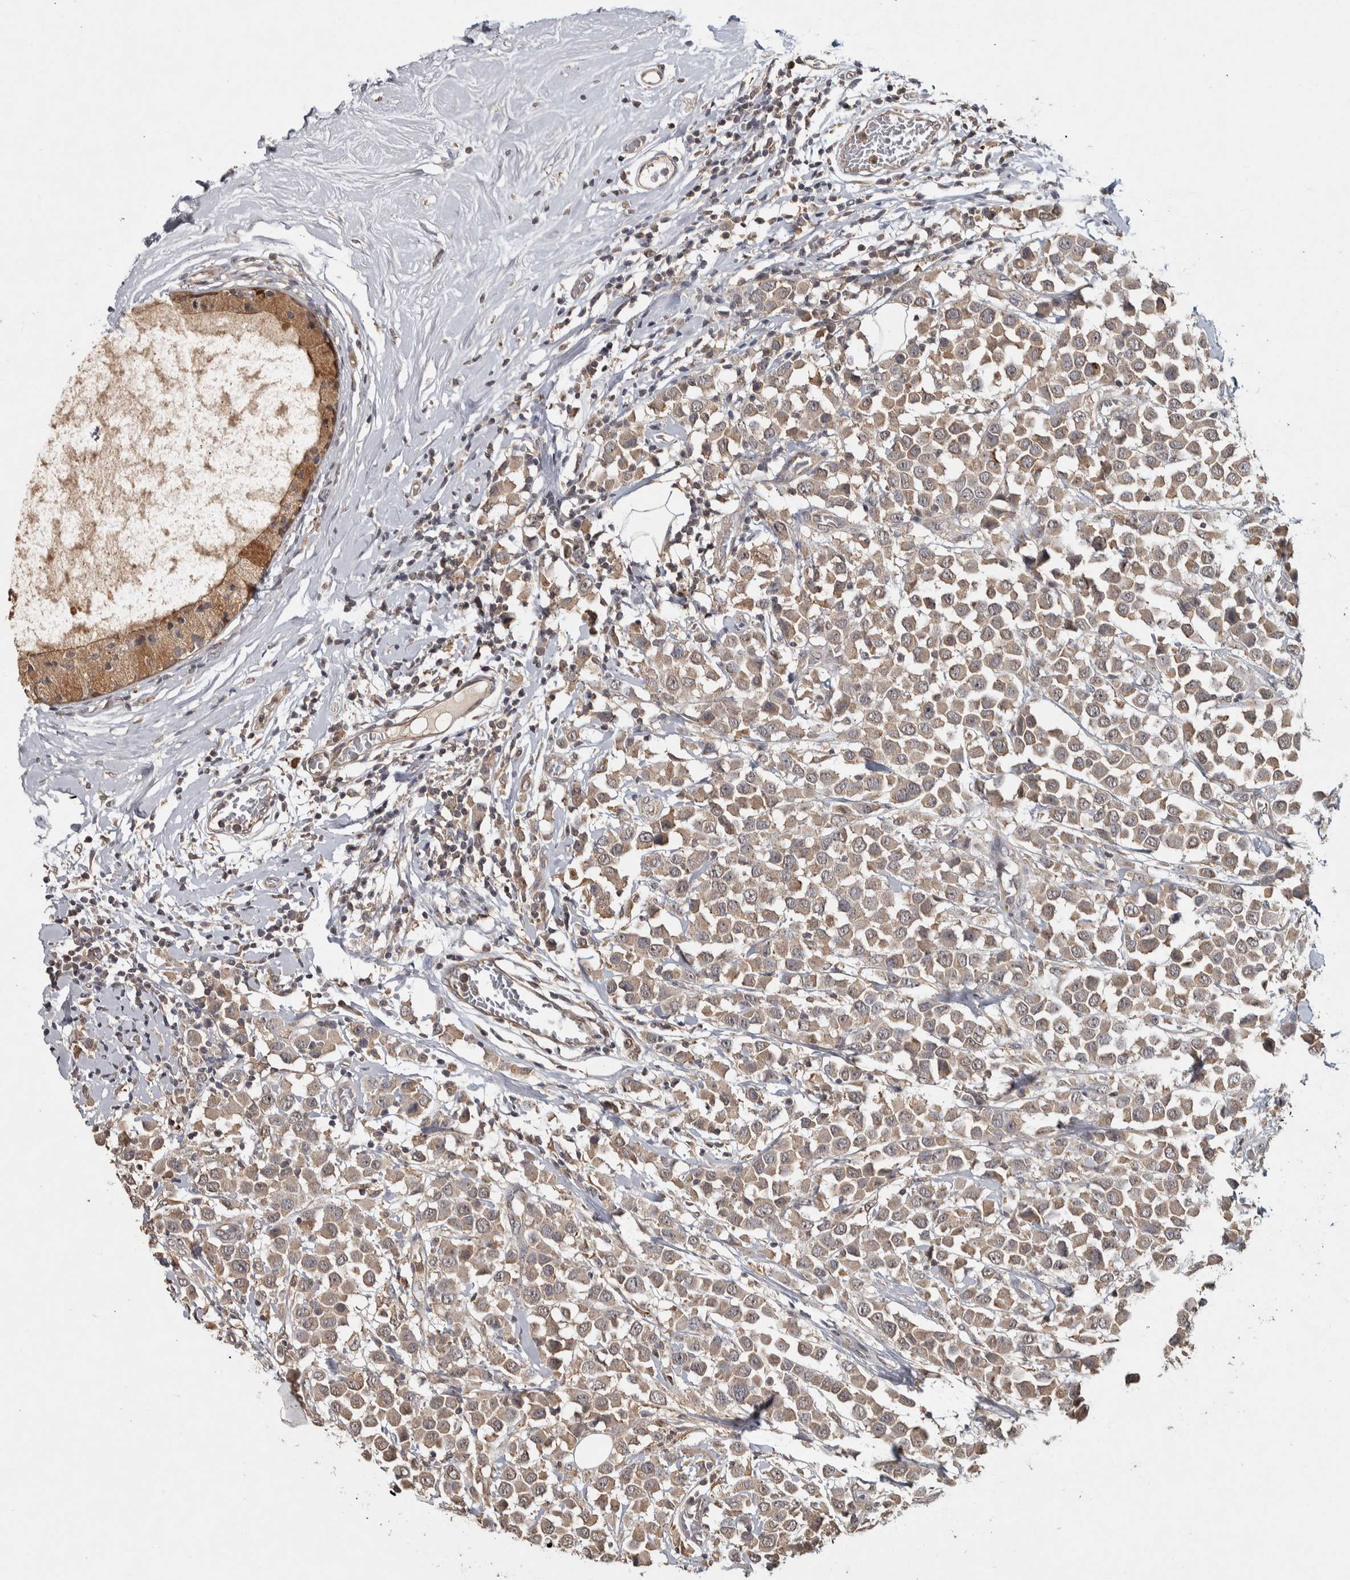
{"staining": {"intensity": "weak", "quantity": "25%-75%", "location": "cytoplasmic/membranous"}, "tissue": "breast cancer", "cell_type": "Tumor cells", "image_type": "cancer", "snomed": [{"axis": "morphology", "description": "Duct carcinoma"}, {"axis": "topography", "description": "Breast"}], "caption": "This histopathology image exhibits IHC staining of intraductal carcinoma (breast), with low weak cytoplasmic/membranous positivity in about 25%-75% of tumor cells.", "gene": "EIF3H", "patient": {"sex": "female", "age": 61}}